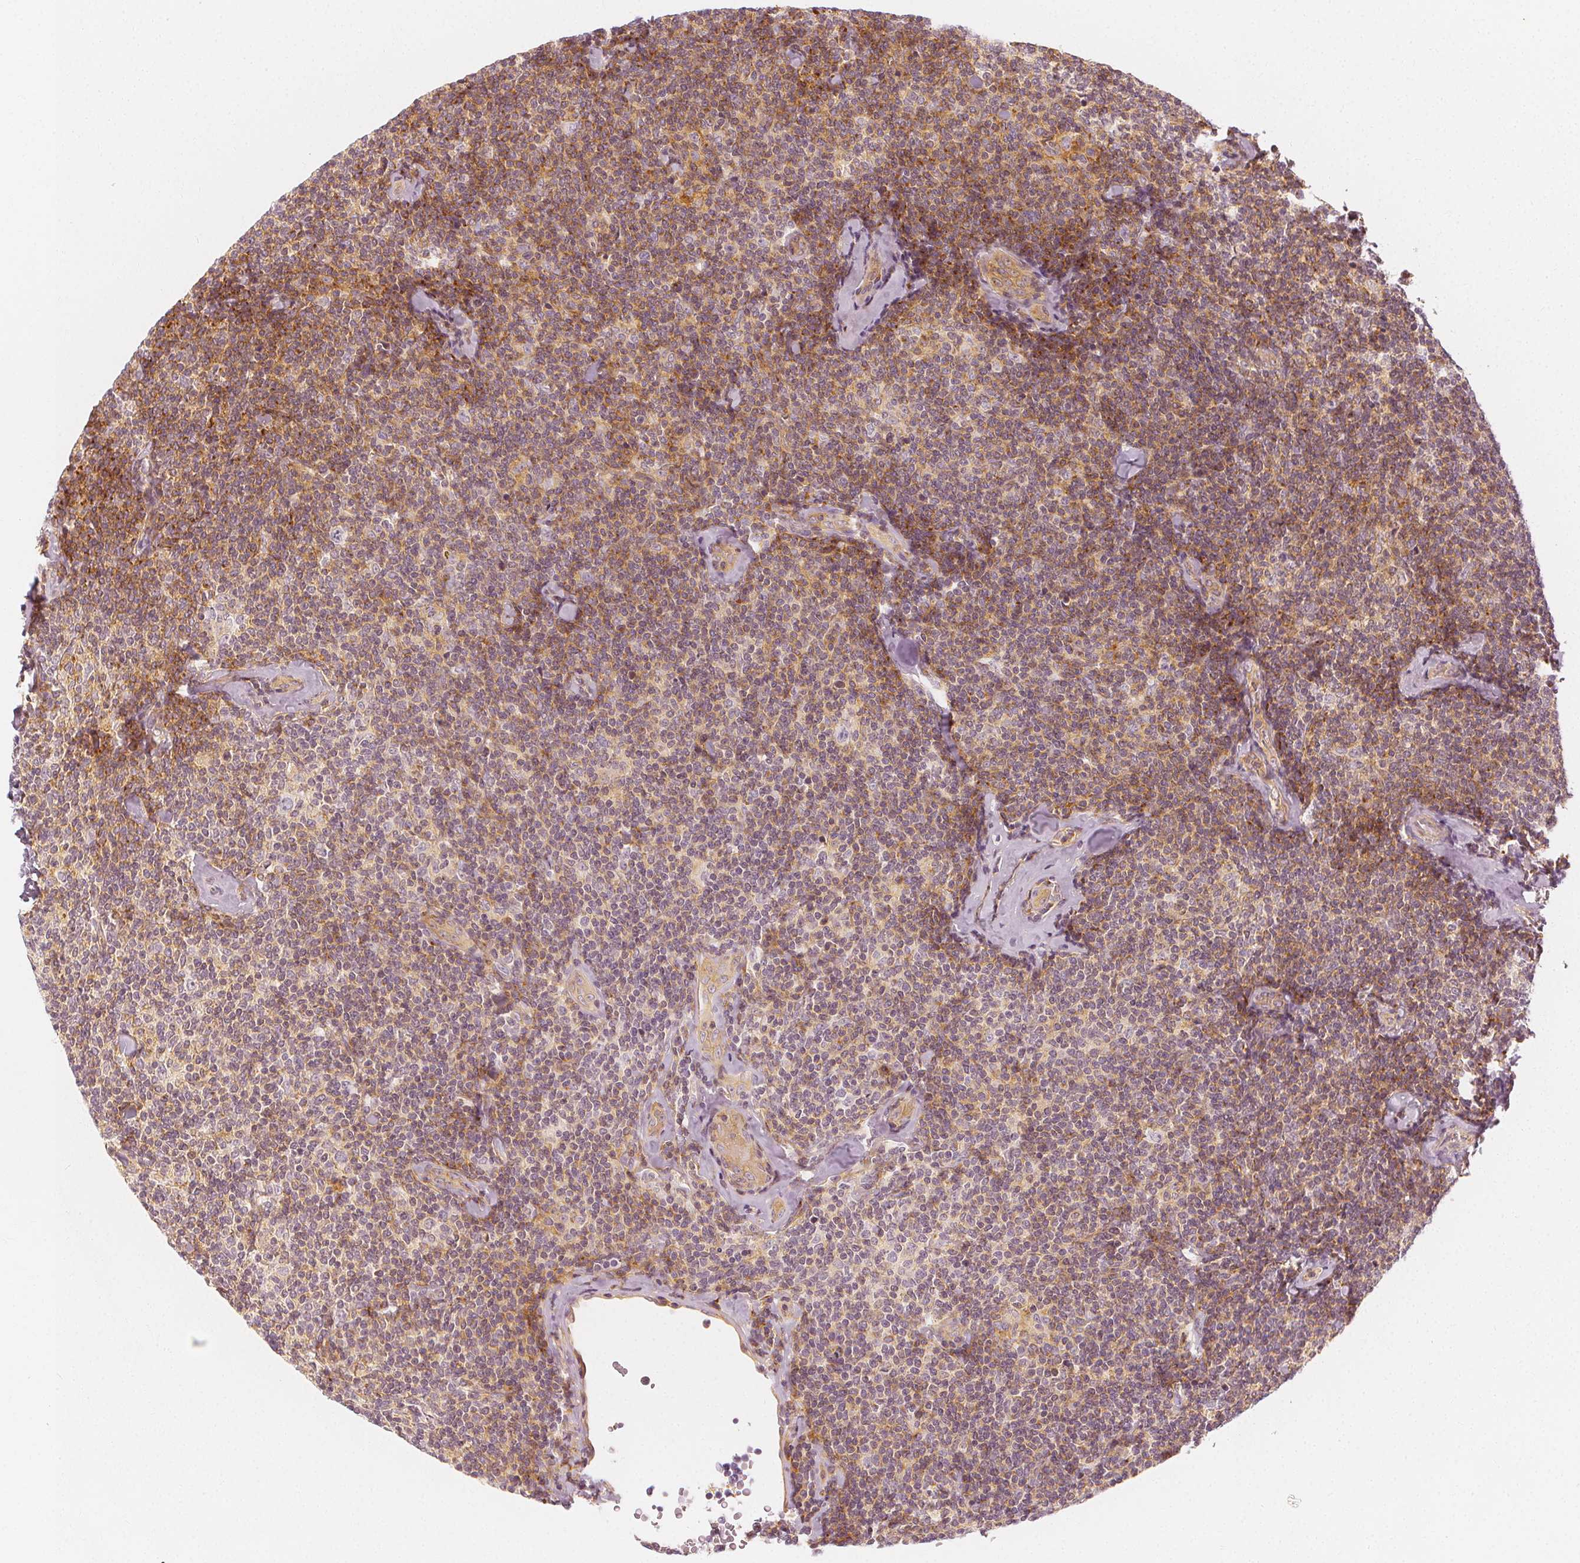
{"staining": {"intensity": "moderate", "quantity": "<25%", "location": "cytoplasmic/membranous"}, "tissue": "lymphoma", "cell_type": "Tumor cells", "image_type": "cancer", "snomed": [{"axis": "morphology", "description": "Malignant lymphoma, non-Hodgkin's type, Low grade"}, {"axis": "topography", "description": "Lymph node"}], "caption": "A brown stain highlights moderate cytoplasmic/membranous positivity of a protein in malignant lymphoma, non-Hodgkin's type (low-grade) tumor cells. Using DAB (brown) and hematoxylin (blue) stains, captured at high magnification using brightfield microscopy.", "gene": "ARHGAP26", "patient": {"sex": "female", "age": 56}}